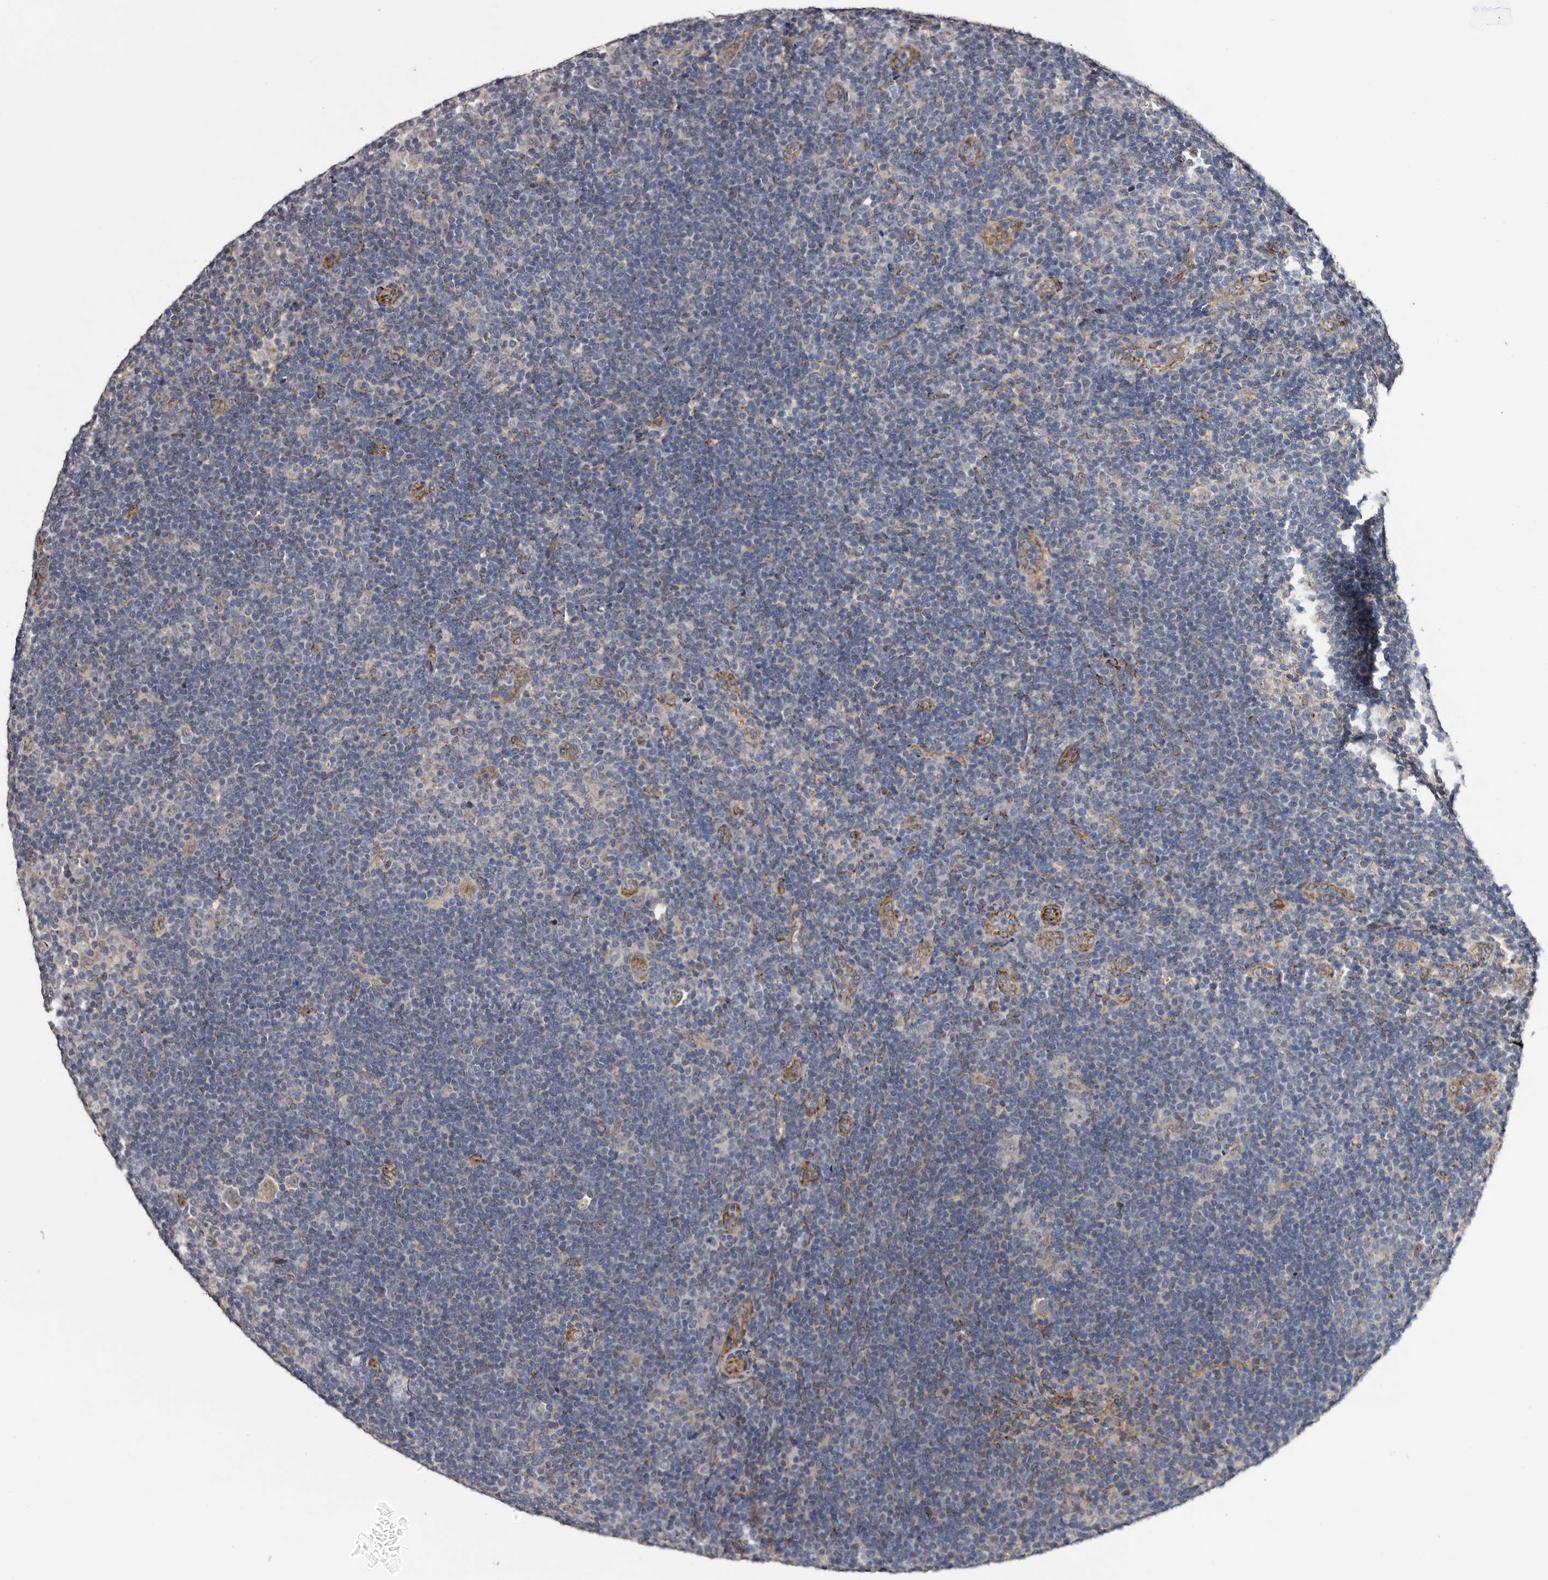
{"staining": {"intensity": "weak", "quantity": "<25%", "location": "cytoplasmic/membranous"}, "tissue": "lymphoma", "cell_type": "Tumor cells", "image_type": "cancer", "snomed": [{"axis": "morphology", "description": "Hodgkin's disease, NOS"}, {"axis": "topography", "description": "Lymph node"}], "caption": "Immunohistochemical staining of human Hodgkin's disease shows no significant expression in tumor cells. Nuclei are stained in blue.", "gene": "ARMCX2", "patient": {"sex": "female", "age": 57}}